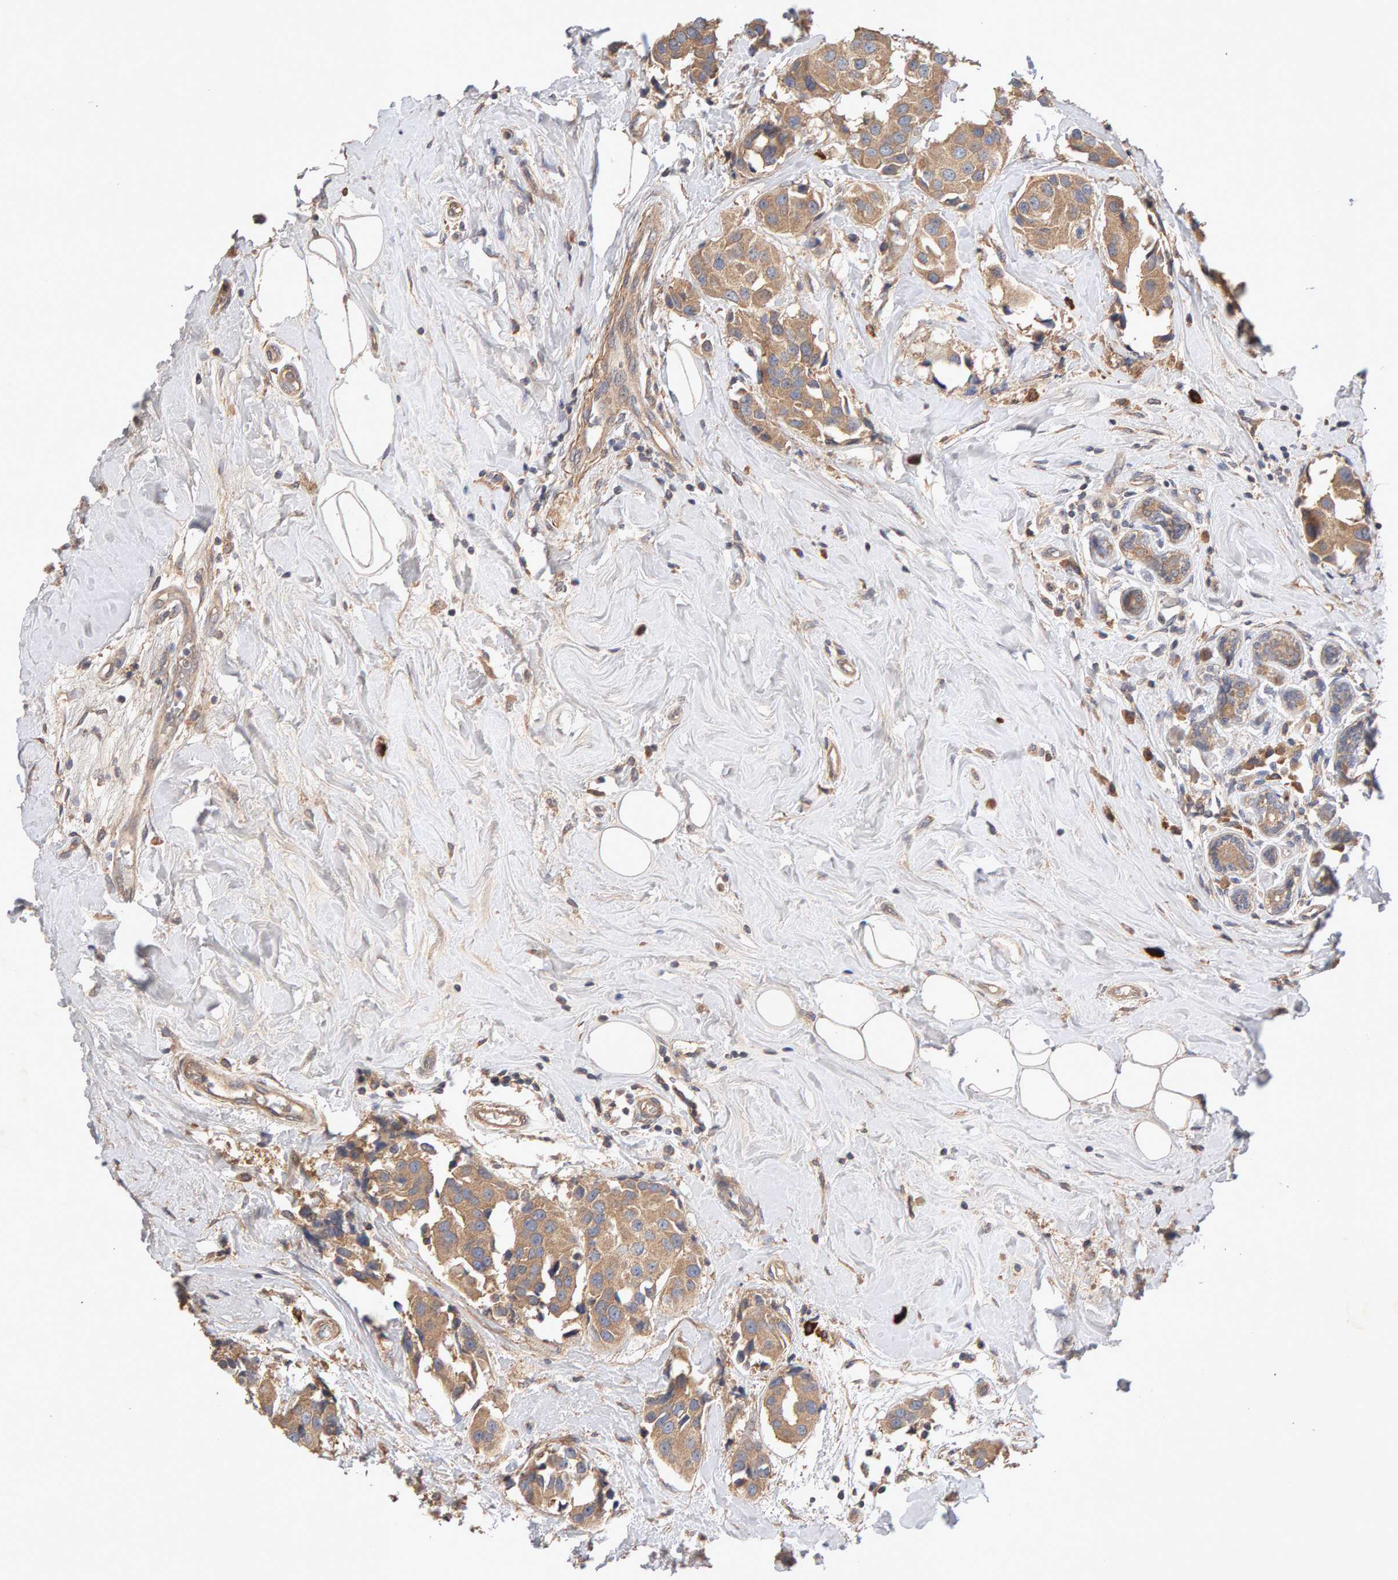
{"staining": {"intensity": "moderate", "quantity": ">75%", "location": "cytoplasmic/membranous"}, "tissue": "breast cancer", "cell_type": "Tumor cells", "image_type": "cancer", "snomed": [{"axis": "morphology", "description": "Normal tissue, NOS"}, {"axis": "morphology", "description": "Duct carcinoma"}, {"axis": "topography", "description": "Breast"}], "caption": "Moderate cytoplasmic/membranous positivity for a protein is seen in about >75% of tumor cells of breast cancer (infiltrating ductal carcinoma) using immunohistochemistry (IHC).", "gene": "RNF19A", "patient": {"sex": "female", "age": 39}}